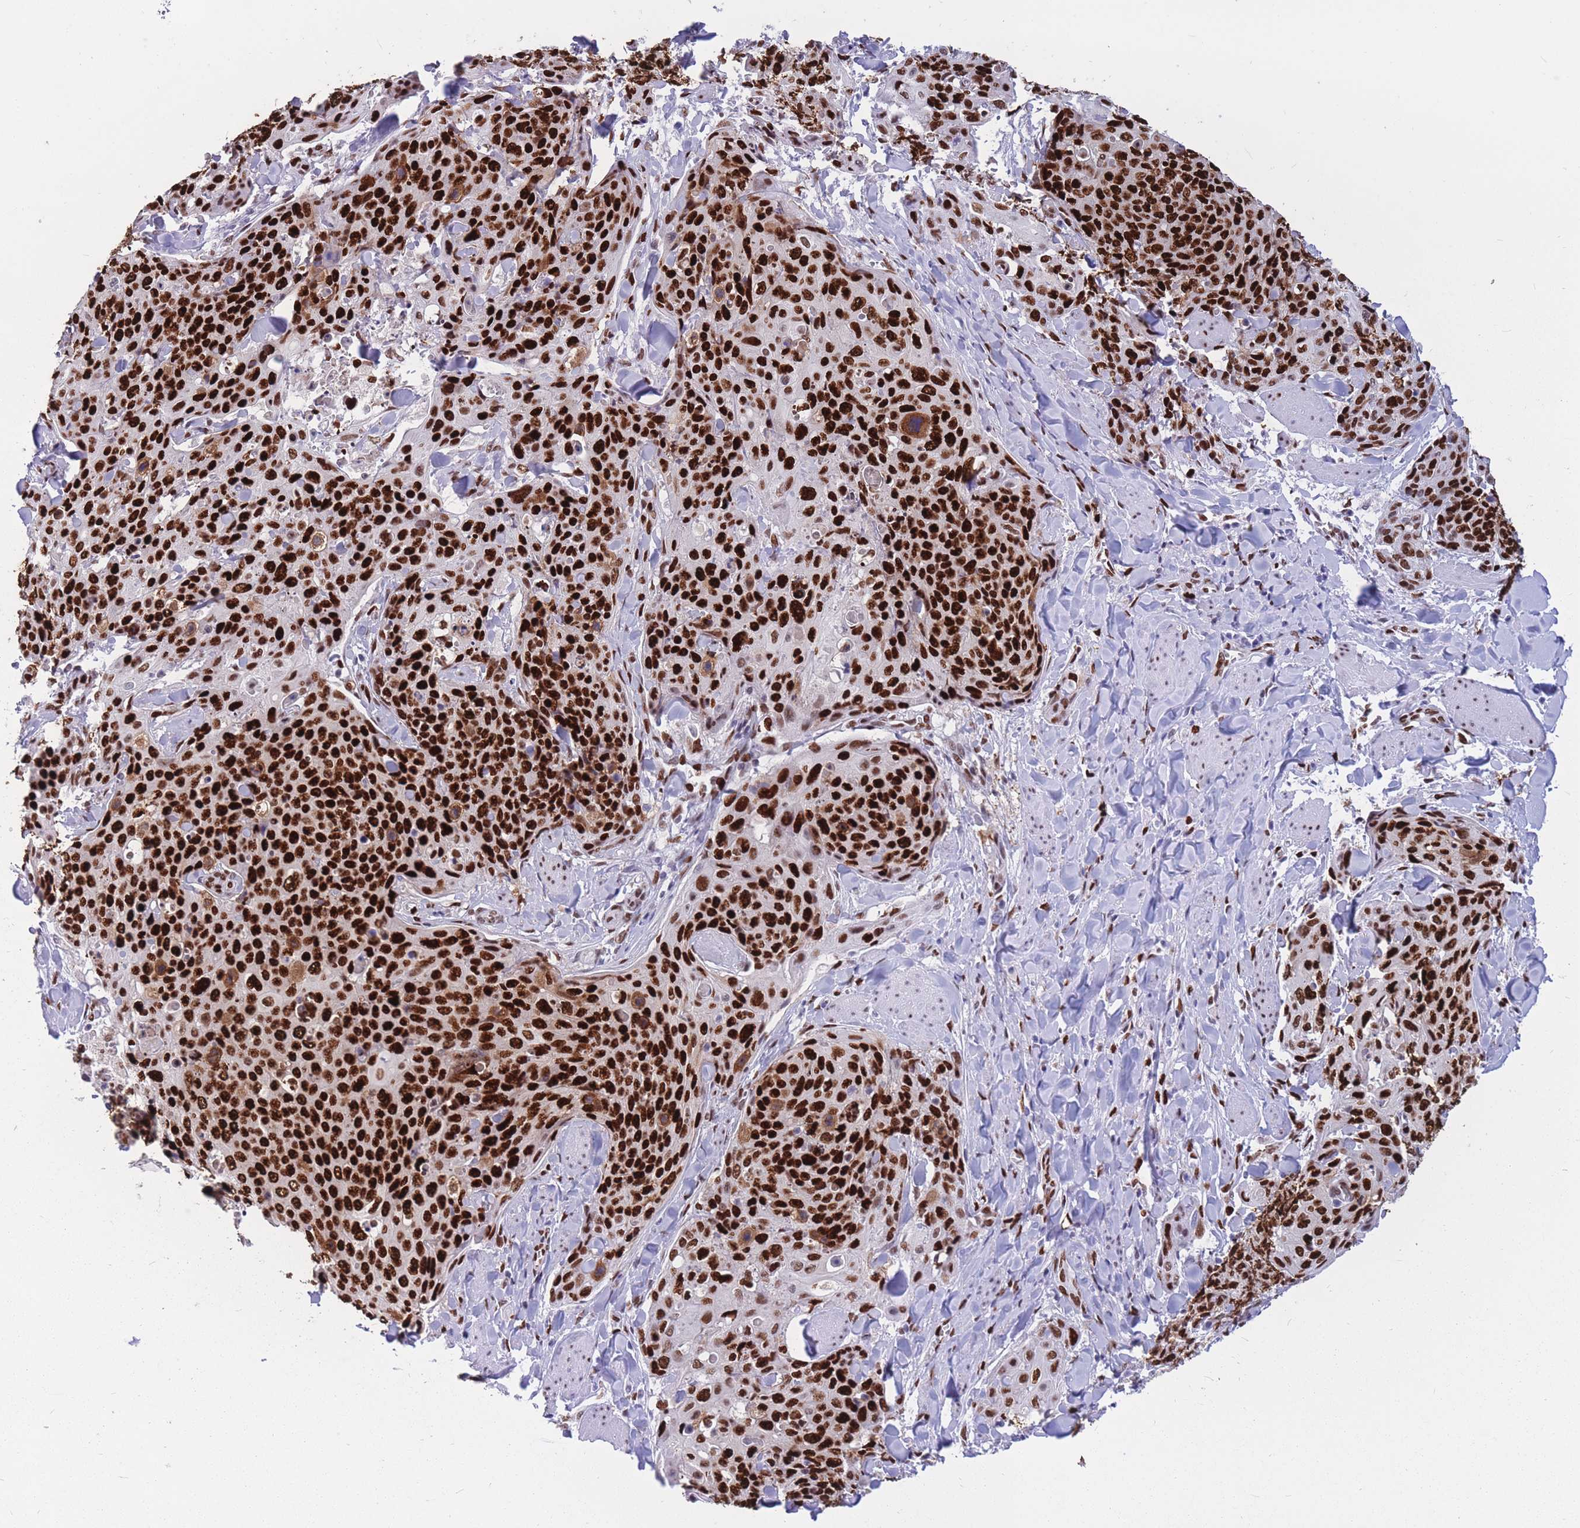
{"staining": {"intensity": "strong", "quantity": ">75%", "location": "nuclear"}, "tissue": "skin cancer", "cell_type": "Tumor cells", "image_type": "cancer", "snomed": [{"axis": "morphology", "description": "Squamous cell carcinoma, NOS"}, {"axis": "topography", "description": "Skin"}, {"axis": "topography", "description": "Vulva"}], "caption": "A histopathology image of skin cancer (squamous cell carcinoma) stained for a protein displays strong nuclear brown staining in tumor cells. Ihc stains the protein in brown and the nuclei are stained blue.", "gene": "NASP", "patient": {"sex": "female", "age": 85}}